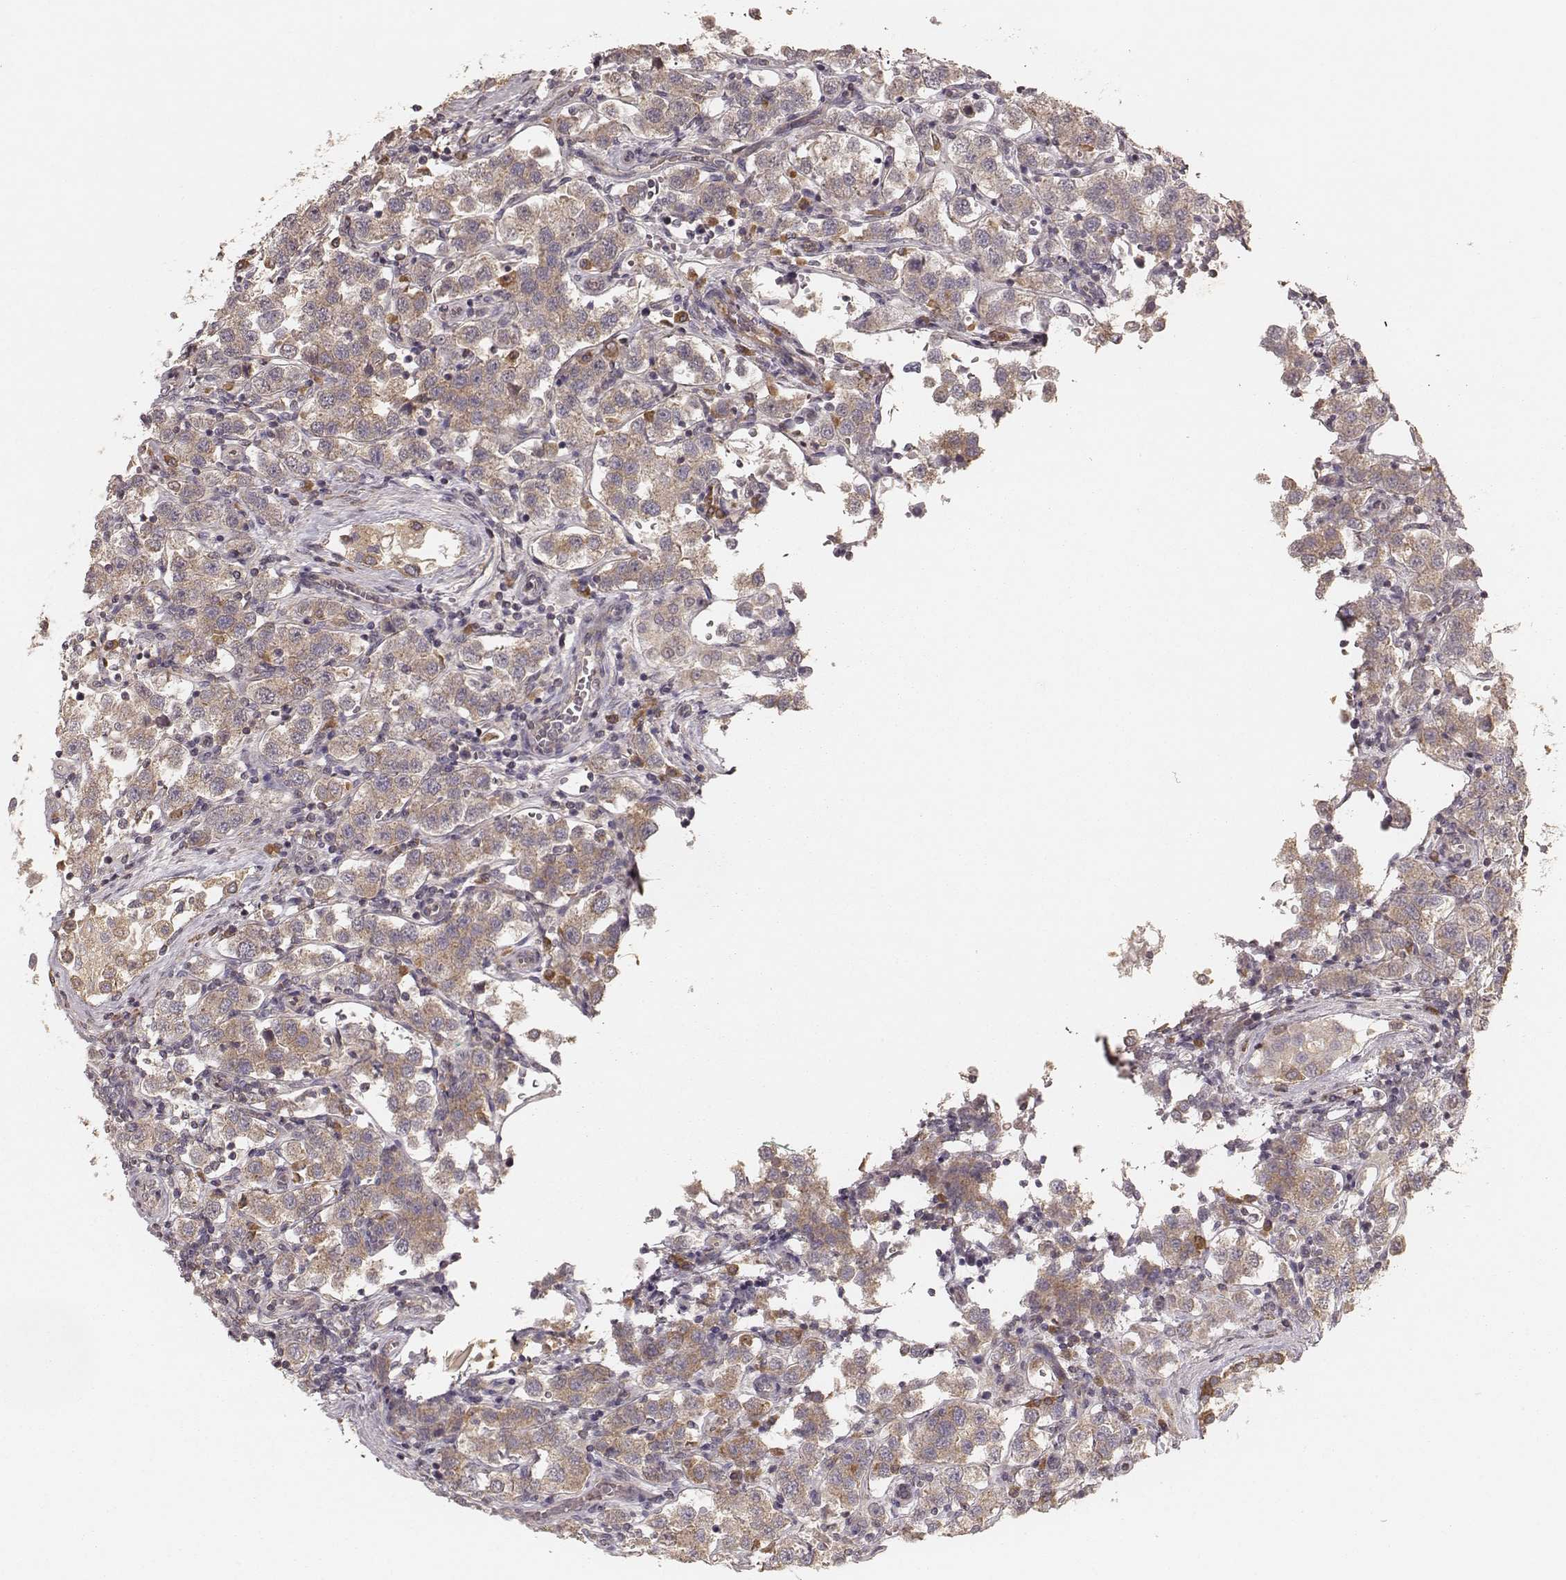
{"staining": {"intensity": "weak", "quantity": ">75%", "location": "cytoplasmic/membranous"}, "tissue": "testis cancer", "cell_type": "Tumor cells", "image_type": "cancer", "snomed": [{"axis": "morphology", "description": "Seminoma, NOS"}, {"axis": "topography", "description": "Testis"}], "caption": "Protein analysis of testis cancer tissue shows weak cytoplasmic/membranous staining in approximately >75% of tumor cells. (Brightfield microscopy of DAB IHC at high magnification).", "gene": "CARS1", "patient": {"sex": "male", "age": 37}}